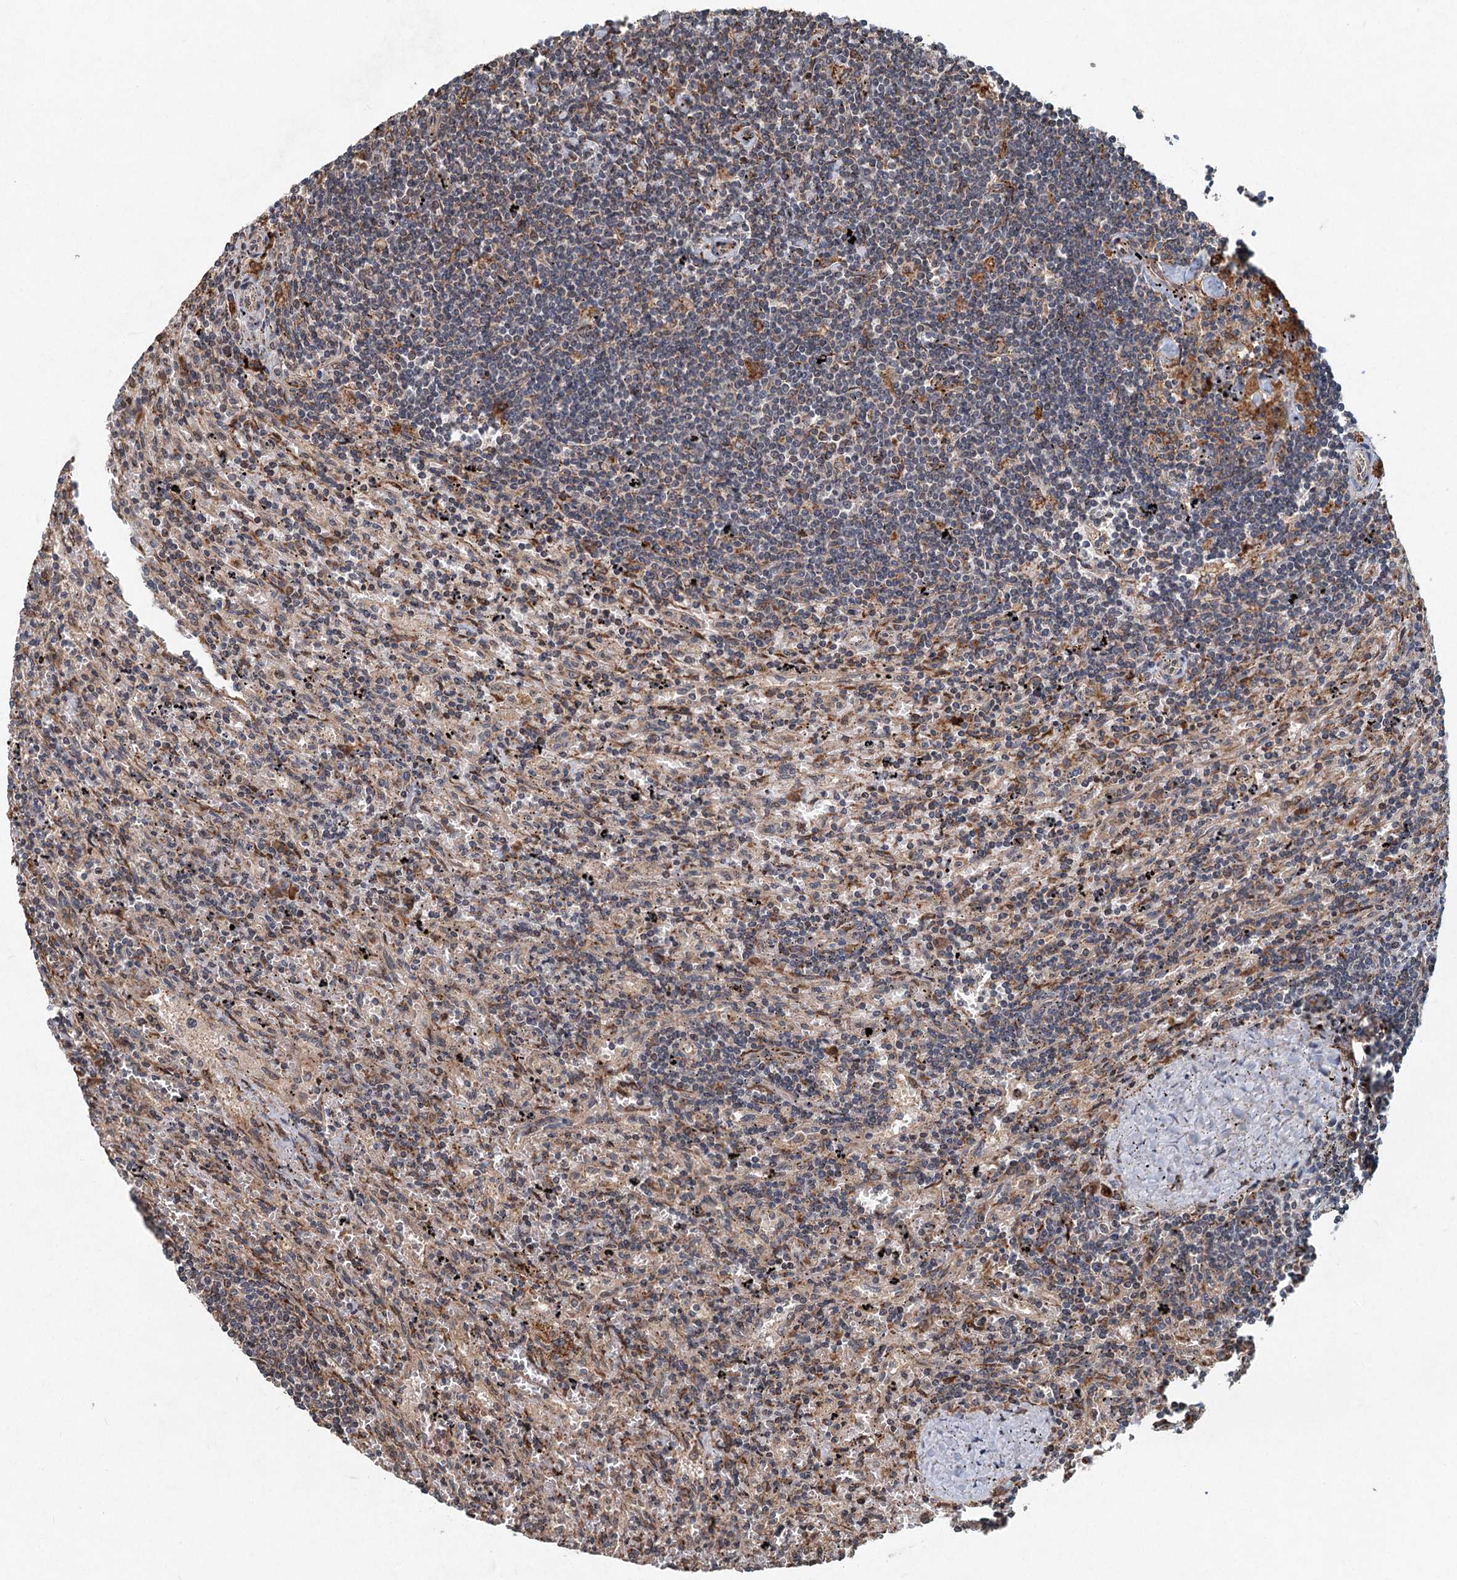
{"staining": {"intensity": "moderate", "quantity": "<25%", "location": "cytoplasmic/membranous"}, "tissue": "lymphoma", "cell_type": "Tumor cells", "image_type": "cancer", "snomed": [{"axis": "morphology", "description": "Malignant lymphoma, non-Hodgkin's type, Low grade"}, {"axis": "topography", "description": "Spleen"}], "caption": "Brown immunohistochemical staining in malignant lymphoma, non-Hodgkin's type (low-grade) shows moderate cytoplasmic/membranous positivity in approximately <25% of tumor cells.", "gene": "SRPX2", "patient": {"sex": "male", "age": 76}}